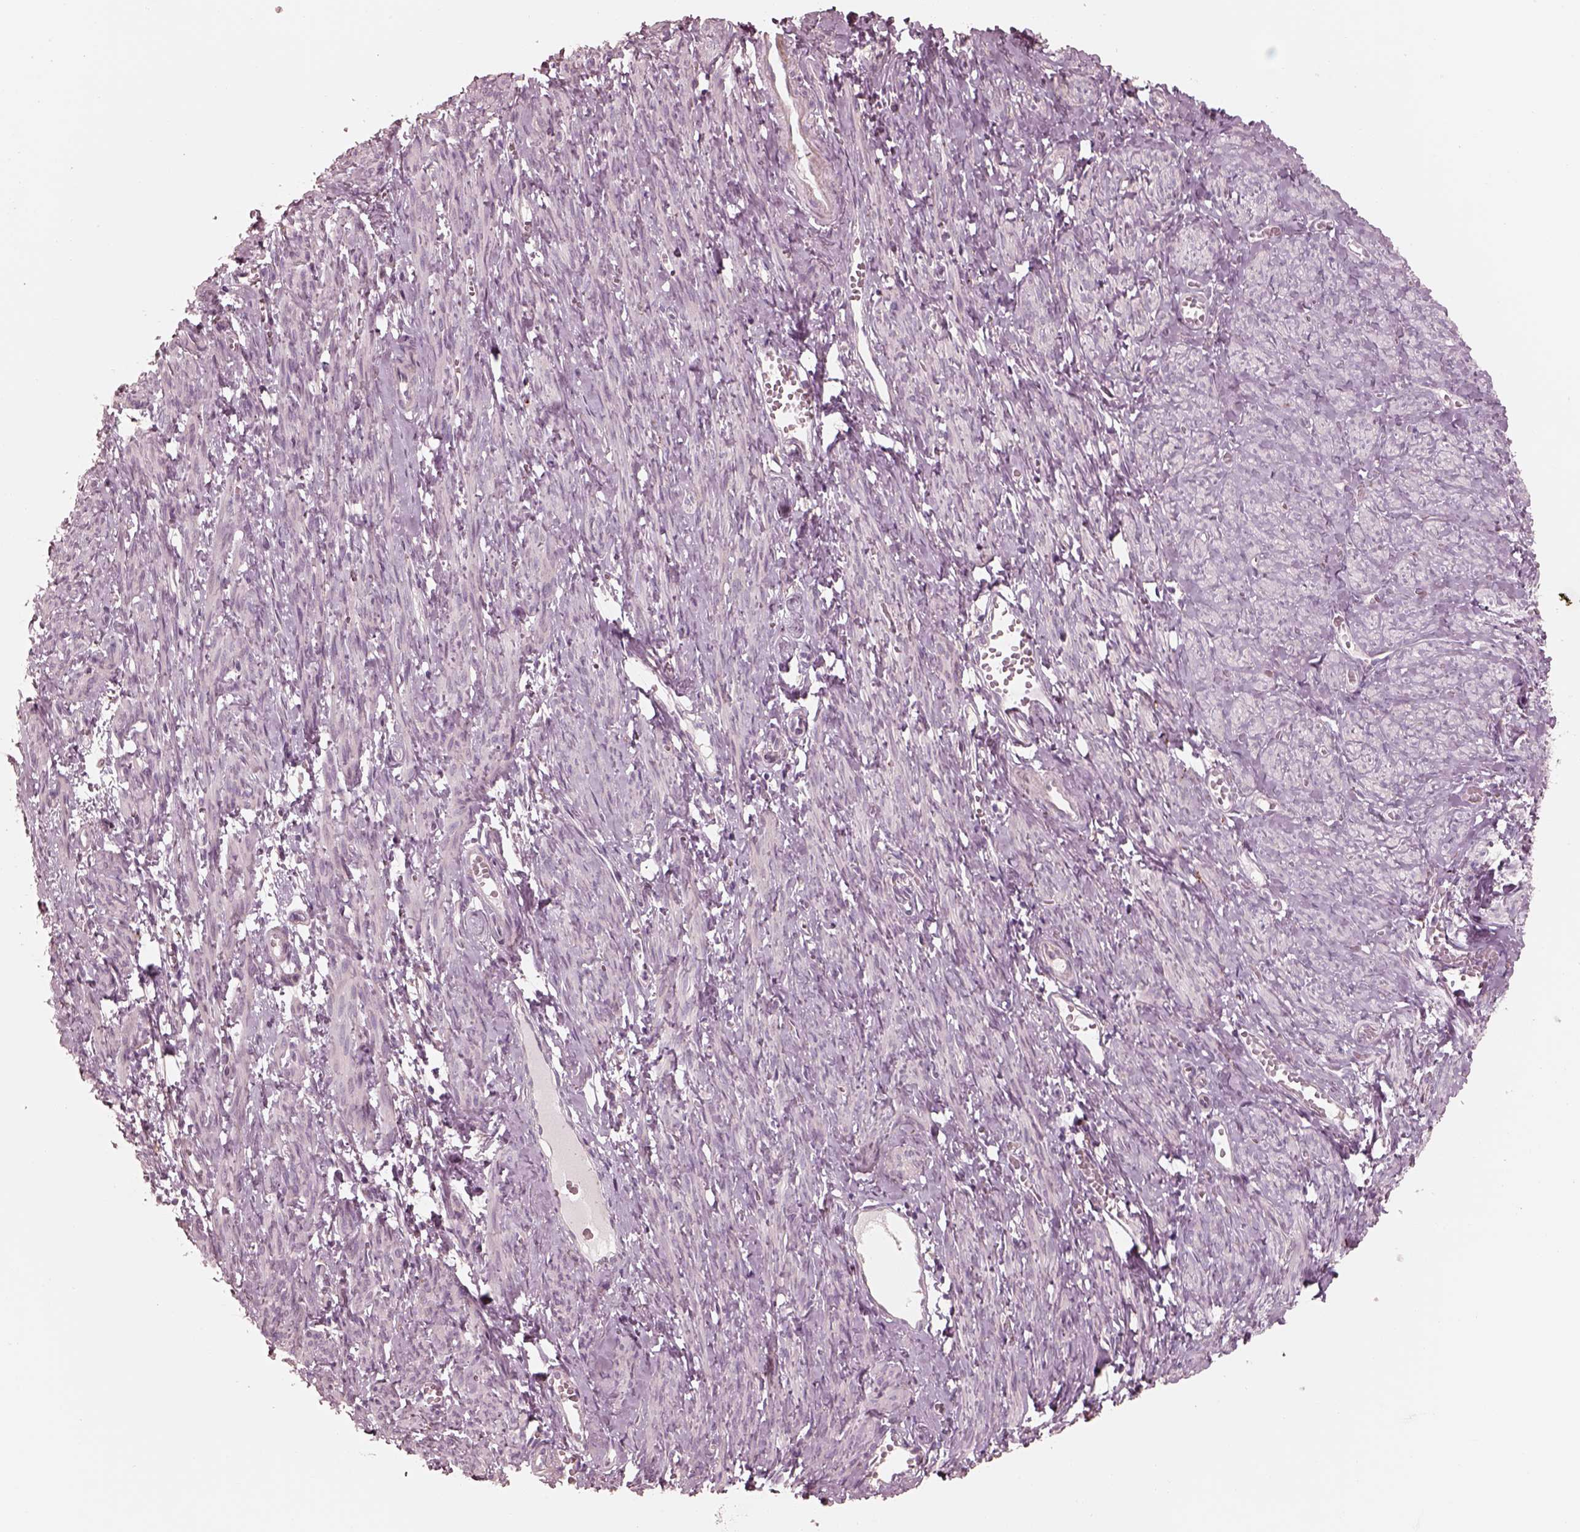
{"staining": {"intensity": "negative", "quantity": "none", "location": "none"}, "tissue": "smooth muscle", "cell_type": "Smooth muscle cells", "image_type": "normal", "snomed": [{"axis": "morphology", "description": "Normal tissue, NOS"}, {"axis": "topography", "description": "Smooth muscle"}], "caption": "IHC of normal smooth muscle demonstrates no expression in smooth muscle cells.", "gene": "RAB3C", "patient": {"sex": "female", "age": 65}}